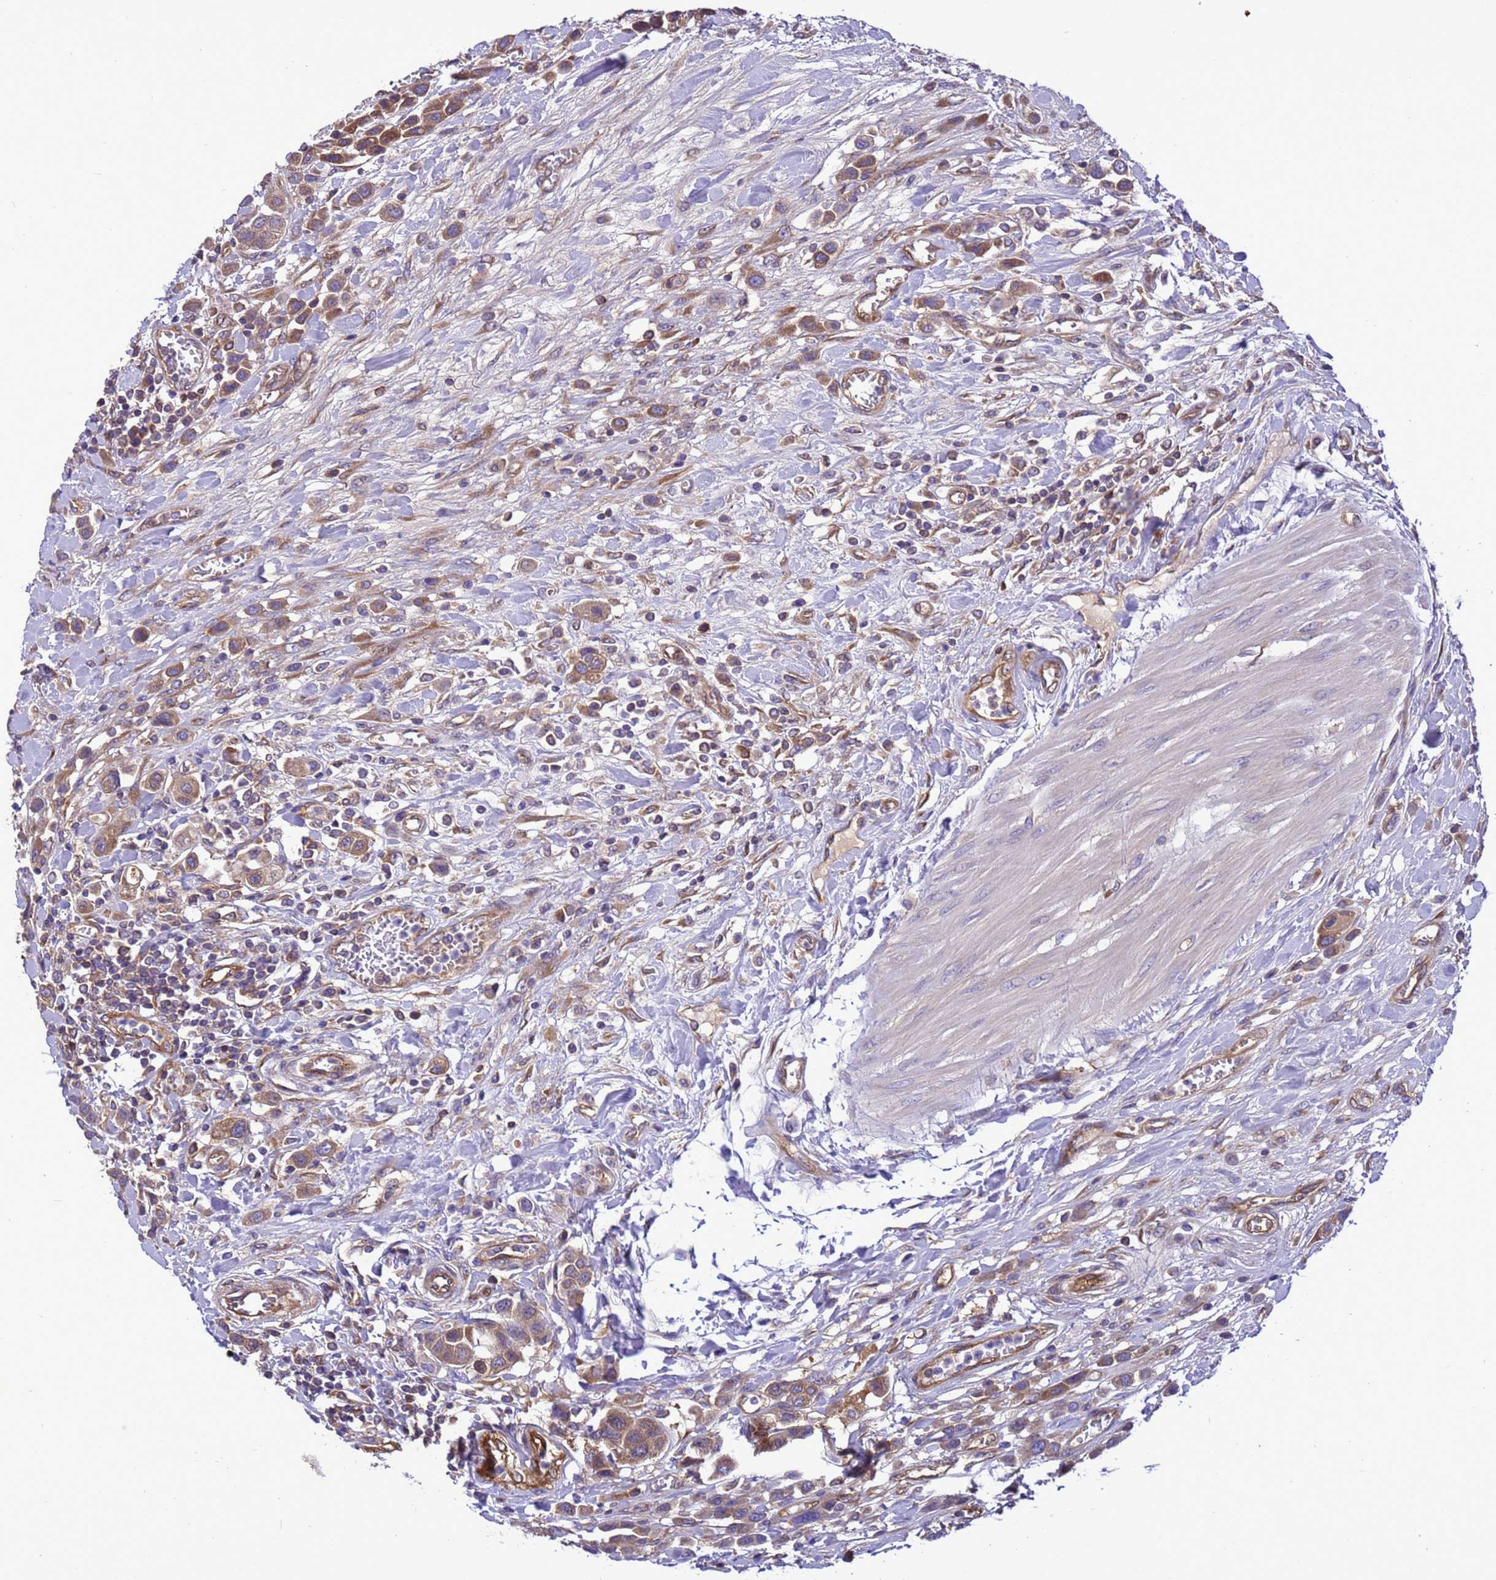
{"staining": {"intensity": "moderate", "quantity": ">75%", "location": "cytoplasmic/membranous"}, "tissue": "urothelial cancer", "cell_type": "Tumor cells", "image_type": "cancer", "snomed": [{"axis": "morphology", "description": "Urothelial carcinoma, High grade"}, {"axis": "topography", "description": "Urinary bladder"}], "caption": "IHC (DAB) staining of human urothelial cancer shows moderate cytoplasmic/membranous protein staining in about >75% of tumor cells.", "gene": "RABEP2", "patient": {"sex": "male", "age": 50}}